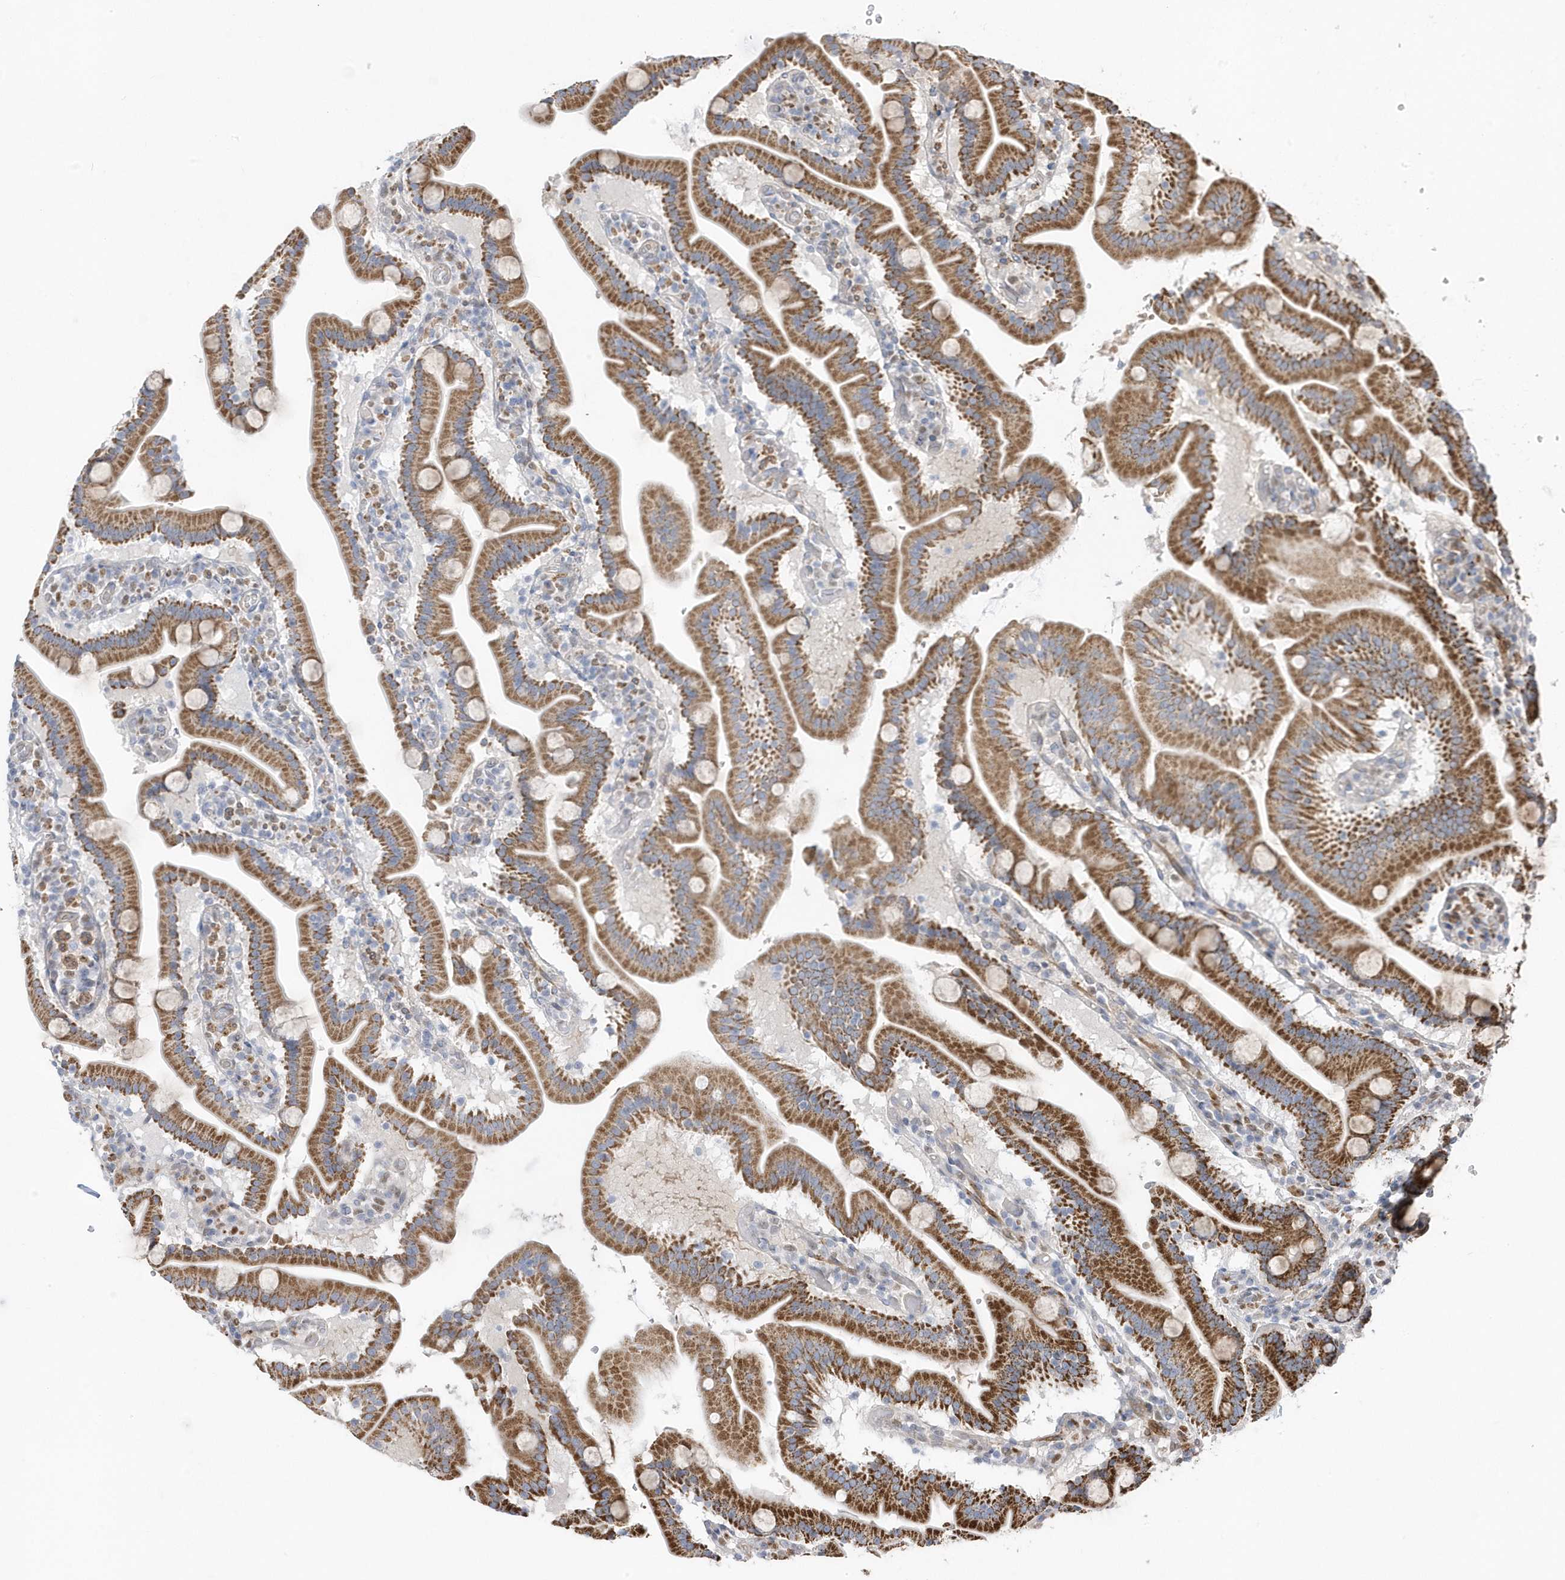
{"staining": {"intensity": "strong", "quantity": ">75%", "location": "cytoplasmic/membranous"}, "tissue": "duodenum", "cell_type": "Glandular cells", "image_type": "normal", "snomed": [{"axis": "morphology", "description": "Normal tissue, NOS"}, {"axis": "topography", "description": "Duodenum"}], "caption": "Brown immunohistochemical staining in unremarkable human duodenum demonstrates strong cytoplasmic/membranous staining in about >75% of glandular cells. The staining is performed using DAB brown chromogen to label protein expression. The nuclei are counter-stained blue using hematoxylin.", "gene": "GTPBP6", "patient": {"sex": "male", "age": 55}}